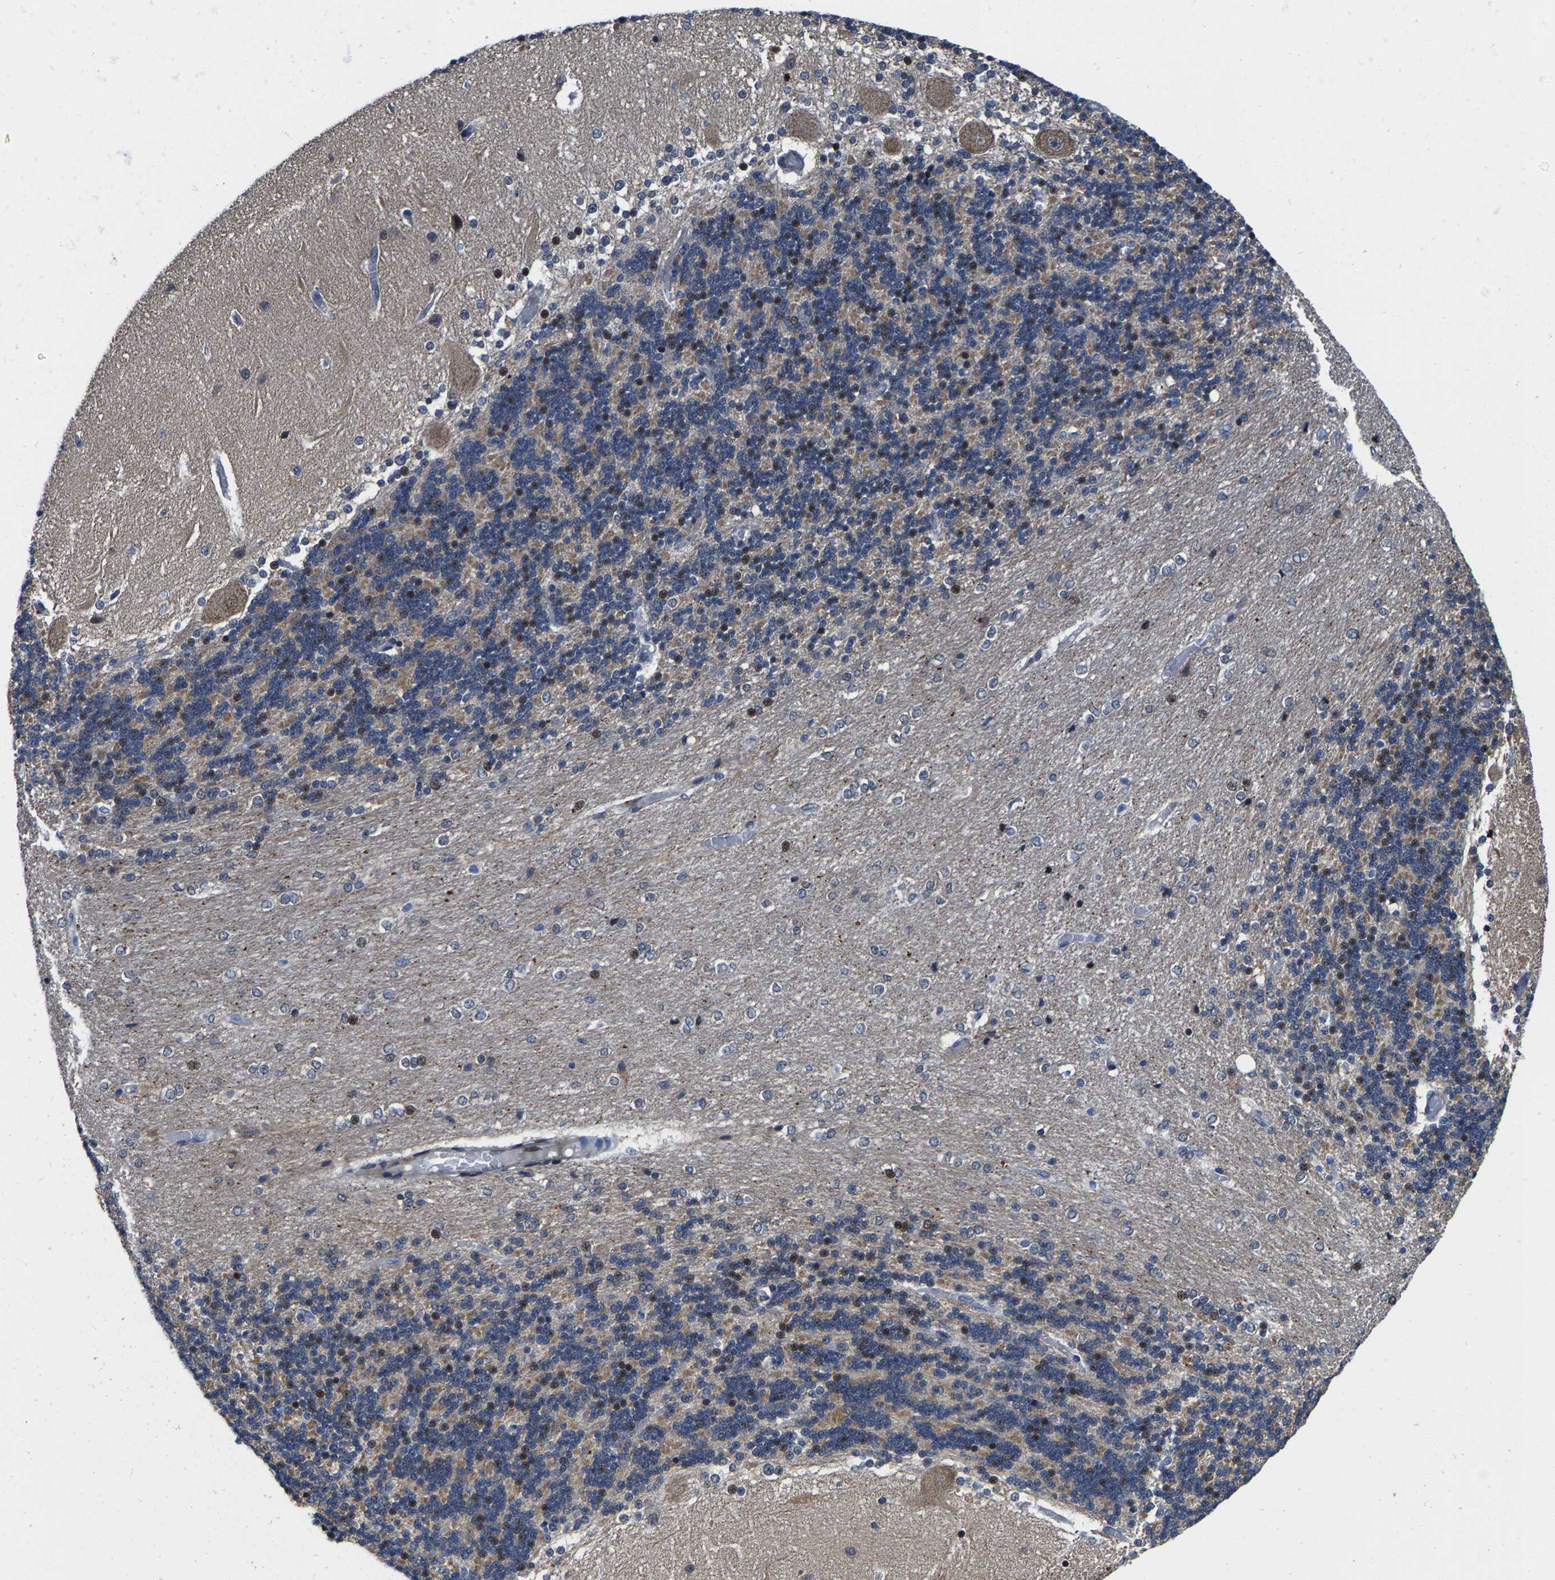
{"staining": {"intensity": "strong", "quantity": "25%-75%", "location": "nuclear"}, "tissue": "cerebellum", "cell_type": "Cells in granular layer", "image_type": "normal", "snomed": [{"axis": "morphology", "description": "Normal tissue, NOS"}, {"axis": "topography", "description": "Cerebellum"}], "caption": "Immunohistochemistry (IHC) staining of normal cerebellum, which shows high levels of strong nuclear positivity in about 25%-75% of cells in granular layer indicating strong nuclear protein positivity. The staining was performed using DAB (3,3'-diaminobenzidine) (brown) for protein detection and nuclei were counterstained in hematoxylin (blue).", "gene": "GTPBP10", "patient": {"sex": "female", "age": 54}}